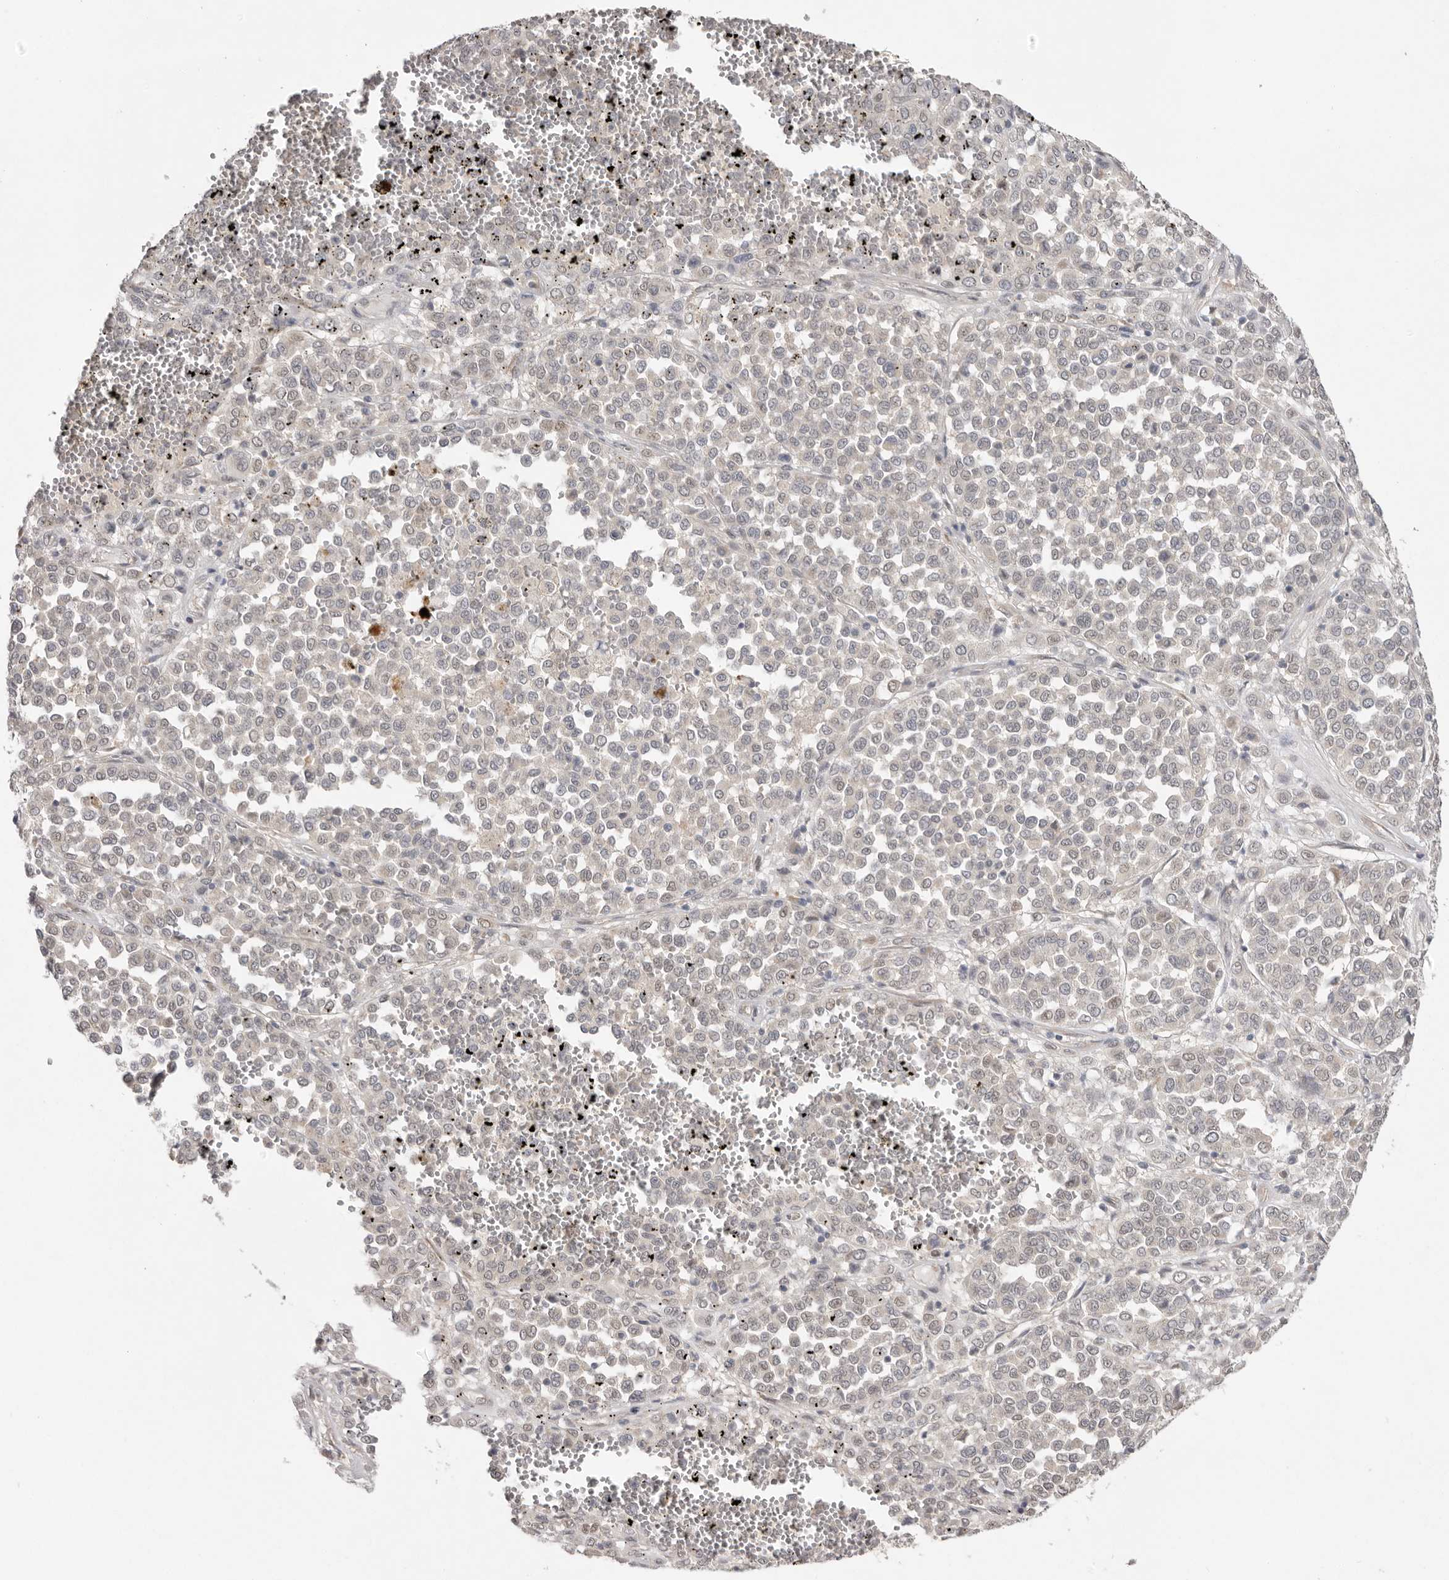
{"staining": {"intensity": "negative", "quantity": "none", "location": "none"}, "tissue": "melanoma", "cell_type": "Tumor cells", "image_type": "cancer", "snomed": [{"axis": "morphology", "description": "Malignant melanoma, Metastatic site"}, {"axis": "topography", "description": "Pancreas"}], "caption": "Histopathology image shows no protein expression in tumor cells of melanoma tissue.", "gene": "NSUN4", "patient": {"sex": "female", "age": 30}}